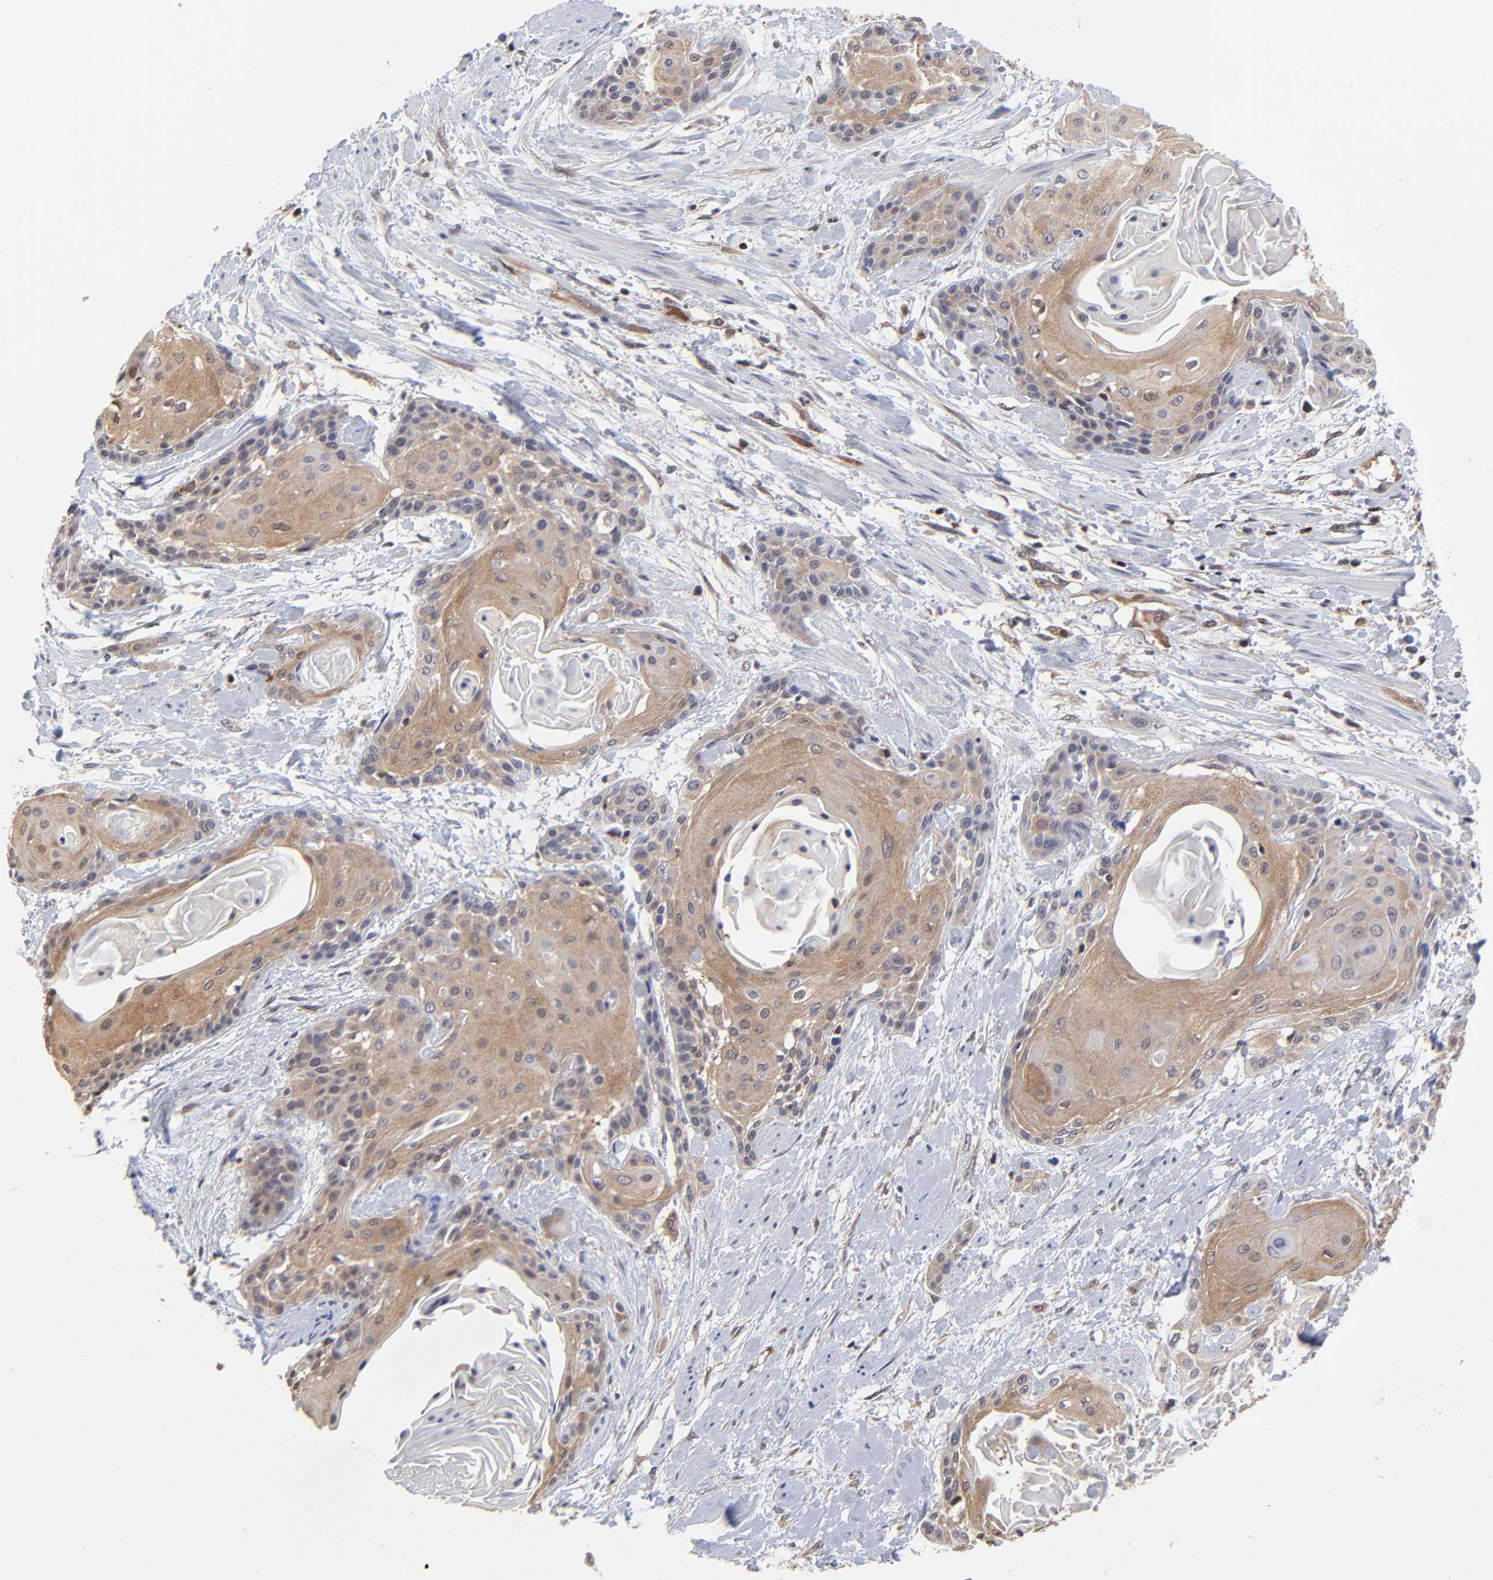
{"staining": {"intensity": "moderate", "quantity": ">75%", "location": "cytoplasmic/membranous"}, "tissue": "cervical cancer", "cell_type": "Tumor cells", "image_type": "cancer", "snomed": [{"axis": "morphology", "description": "Squamous cell carcinoma, NOS"}, {"axis": "topography", "description": "Cervix"}], "caption": "Immunohistochemistry (IHC) (DAB (3,3'-diaminobenzidine)) staining of squamous cell carcinoma (cervical) exhibits moderate cytoplasmic/membranous protein staining in about >75% of tumor cells.", "gene": "CASP3", "patient": {"sex": "female", "age": 57}}